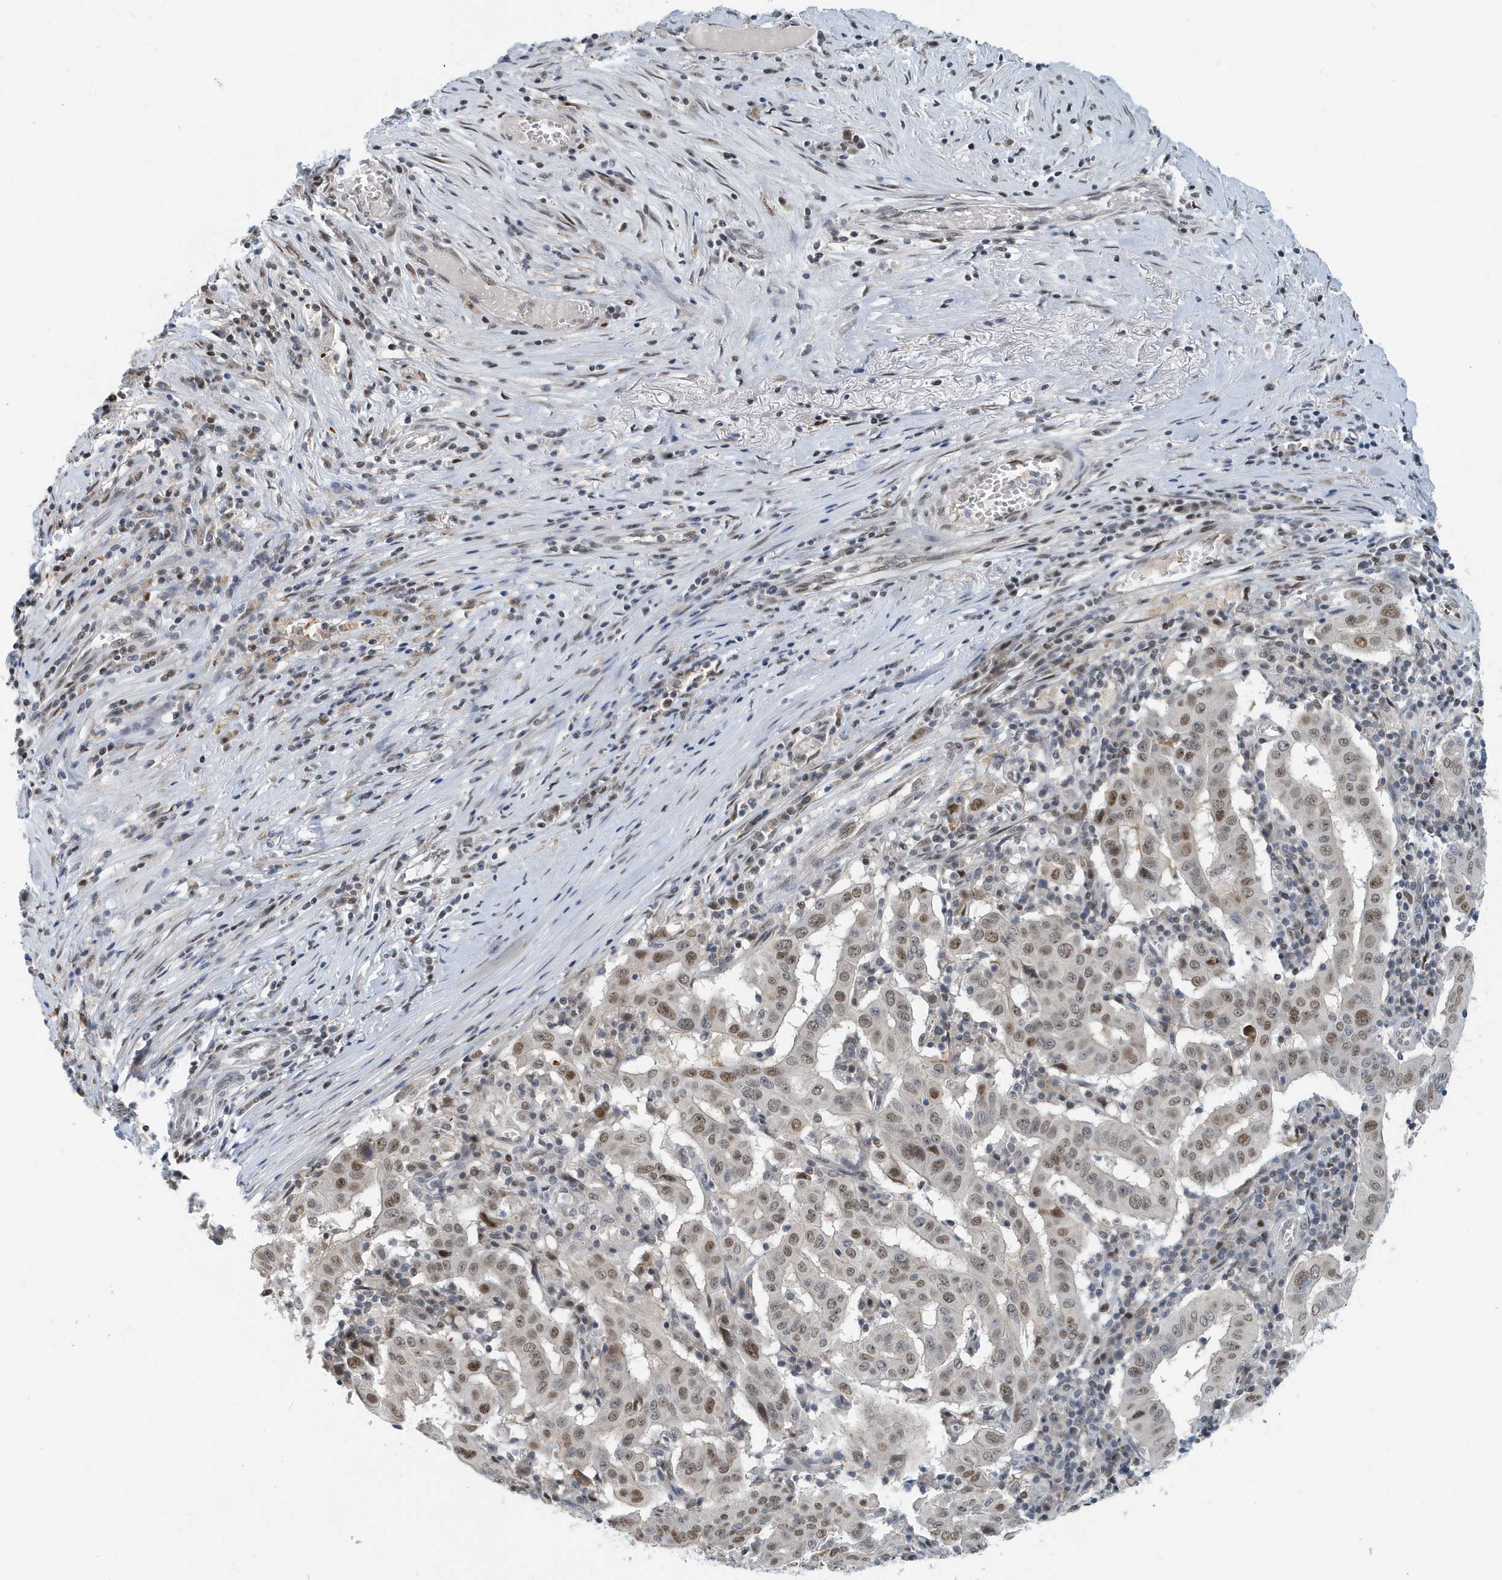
{"staining": {"intensity": "moderate", "quantity": ">75%", "location": "nuclear"}, "tissue": "pancreatic cancer", "cell_type": "Tumor cells", "image_type": "cancer", "snomed": [{"axis": "morphology", "description": "Adenocarcinoma, NOS"}, {"axis": "topography", "description": "Pancreas"}], "caption": "Immunohistochemical staining of human pancreatic cancer displays moderate nuclear protein staining in about >75% of tumor cells. (Brightfield microscopy of DAB IHC at high magnification).", "gene": "KIF15", "patient": {"sex": "male", "age": 63}}